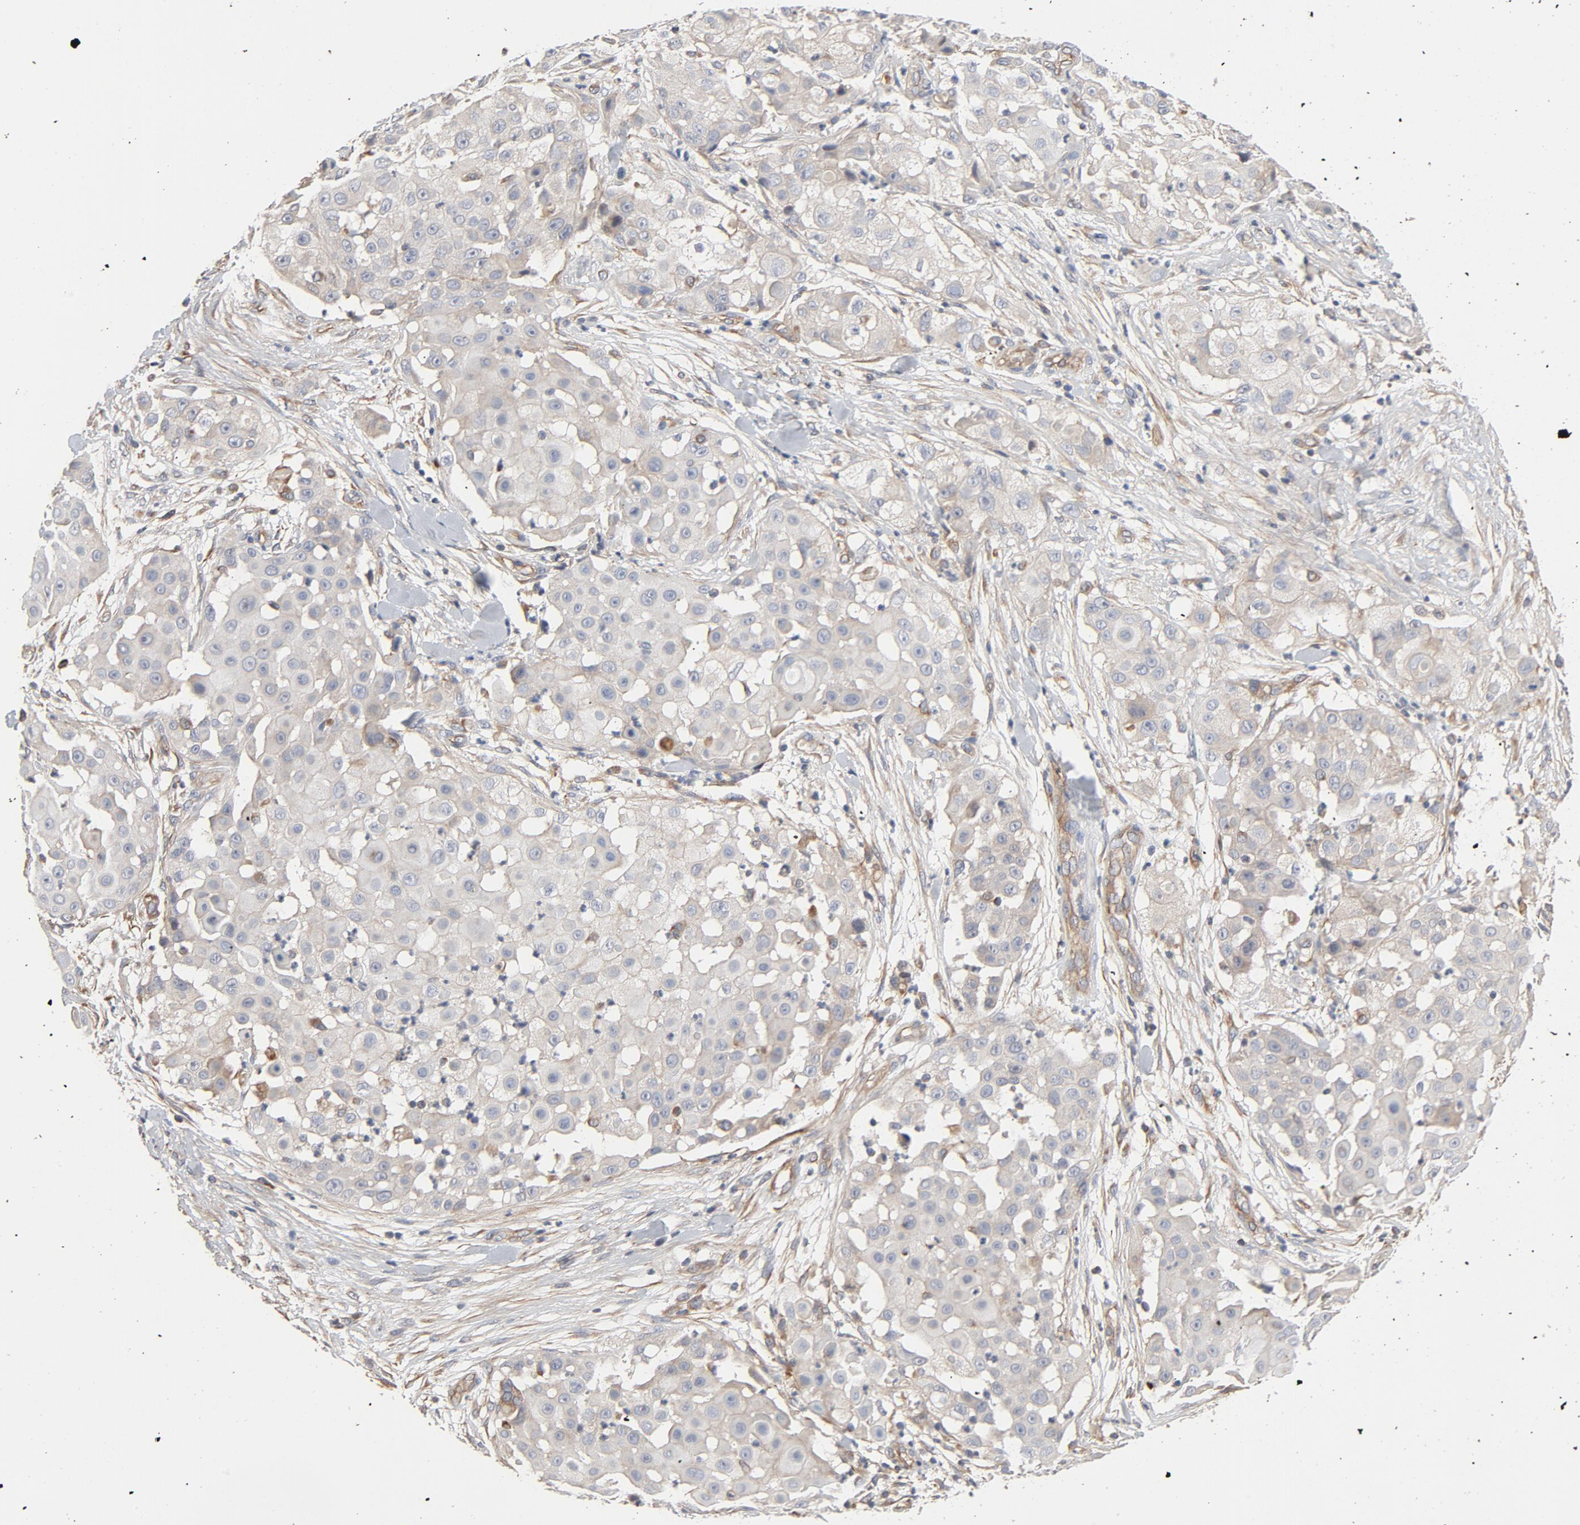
{"staining": {"intensity": "weak", "quantity": "25%-75%", "location": "cytoplasmic/membranous"}, "tissue": "skin cancer", "cell_type": "Tumor cells", "image_type": "cancer", "snomed": [{"axis": "morphology", "description": "Squamous cell carcinoma, NOS"}, {"axis": "topography", "description": "Skin"}], "caption": "Human skin cancer (squamous cell carcinoma) stained with a brown dye shows weak cytoplasmic/membranous positive staining in about 25%-75% of tumor cells.", "gene": "TRIOBP", "patient": {"sex": "female", "age": 57}}